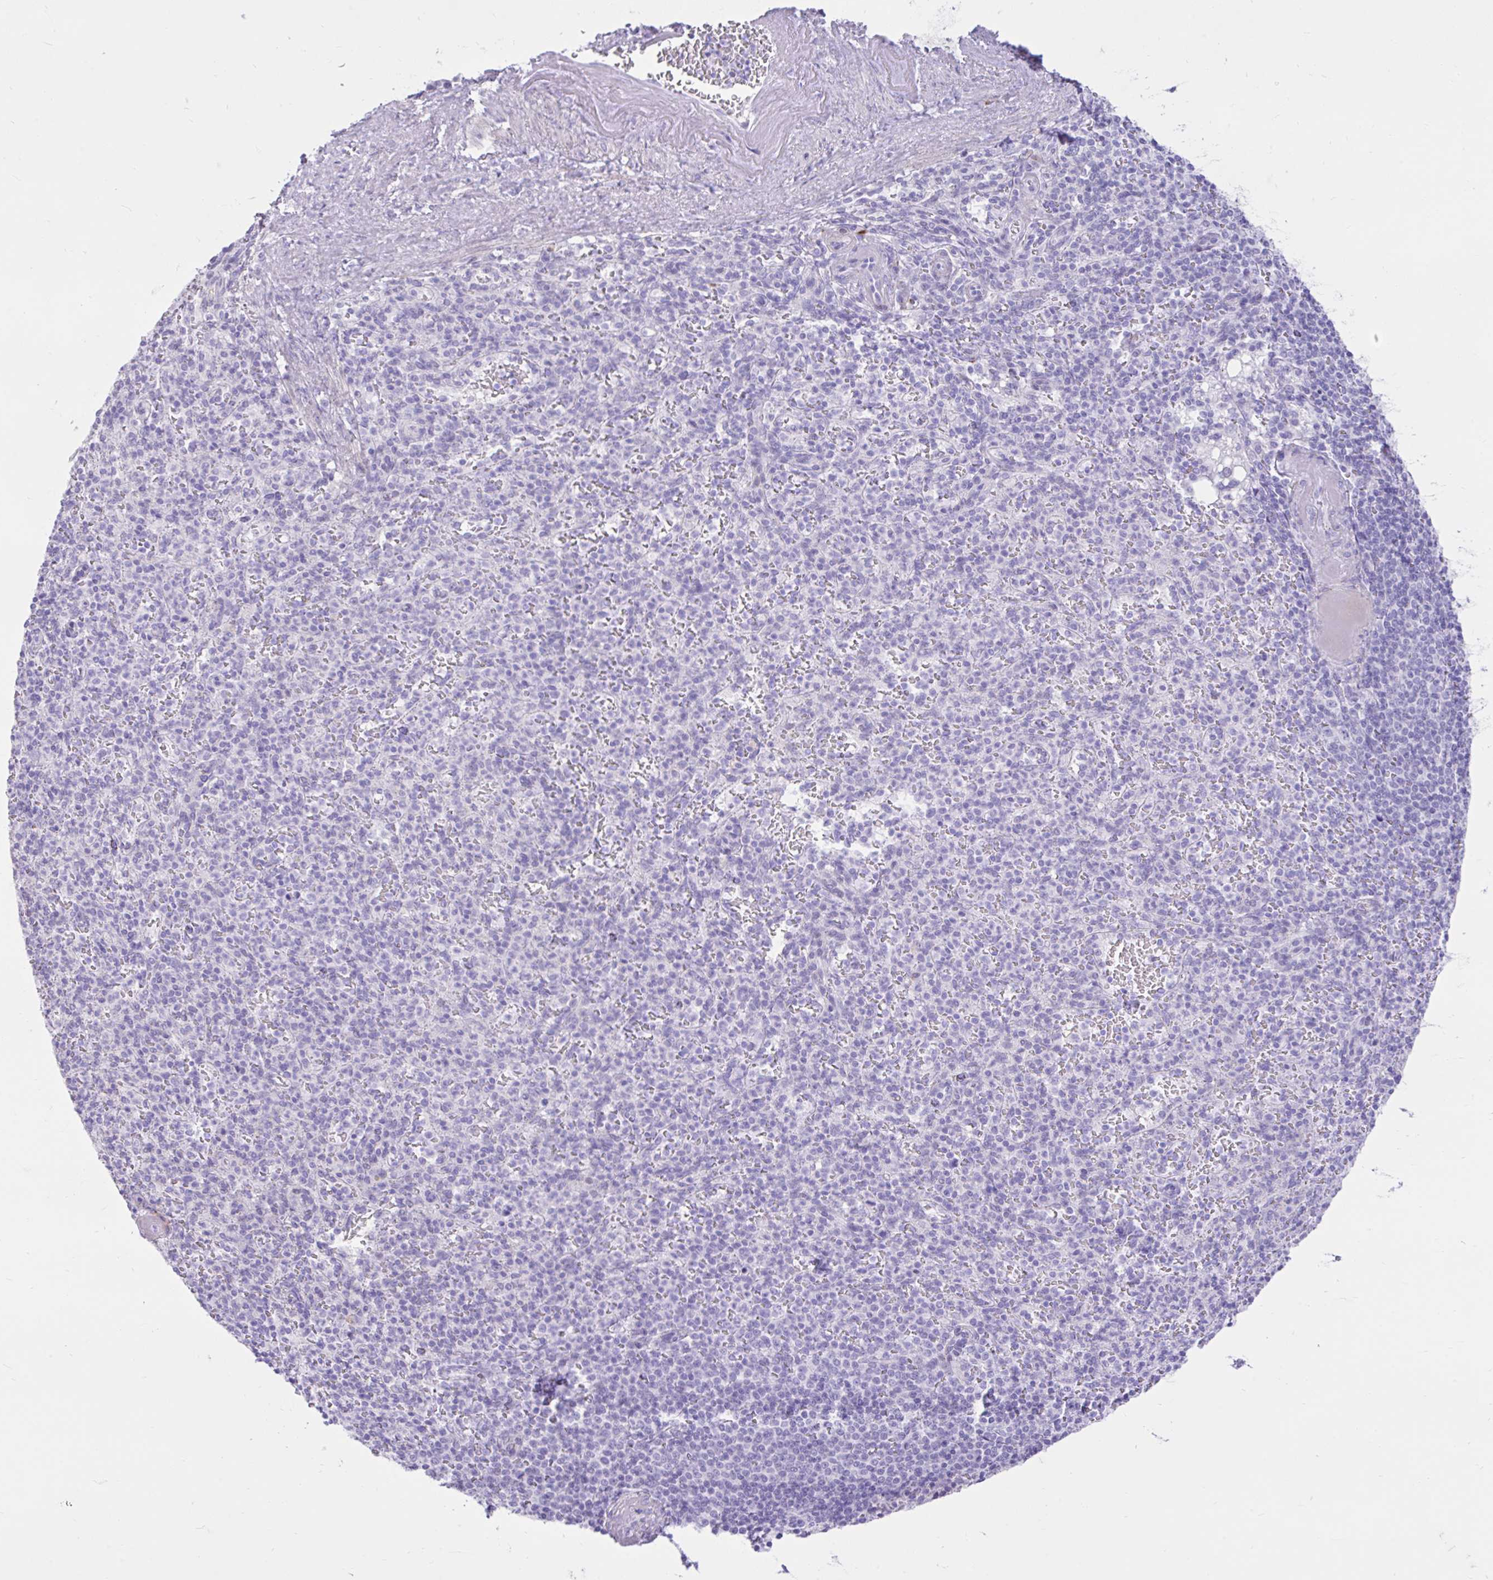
{"staining": {"intensity": "negative", "quantity": "none", "location": "none"}, "tissue": "spleen", "cell_type": "Cells in red pulp", "image_type": "normal", "snomed": [{"axis": "morphology", "description": "Normal tissue, NOS"}, {"axis": "topography", "description": "Spleen"}], "caption": "Cells in red pulp show no significant protein expression in normal spleen. (DAB immunohistochemistry (IHC) with hematoxylin counter stain).", "gene": "REEP1", "patient": {"sex": "female", "age": 74}}